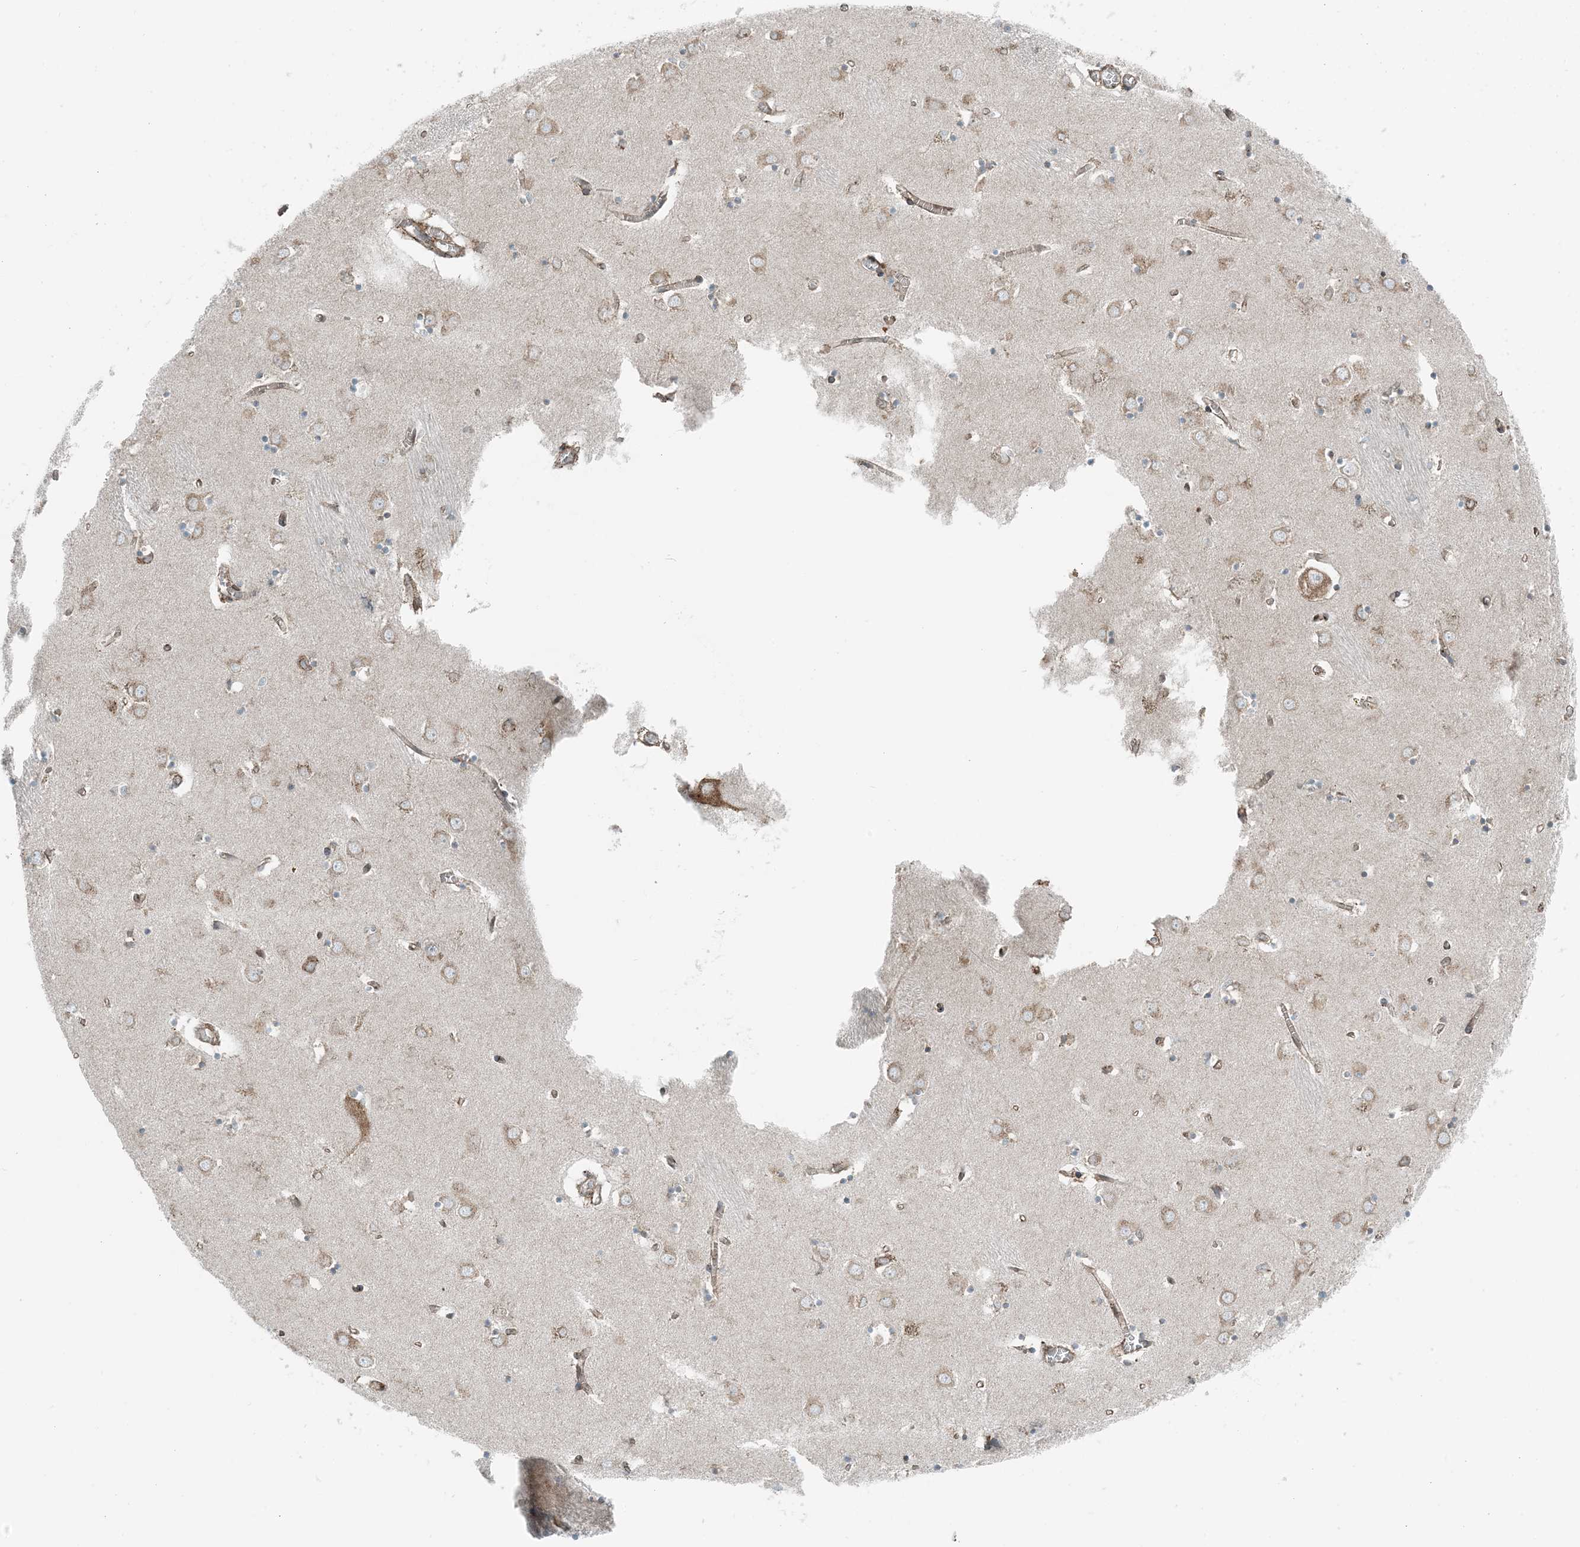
{"staining": {"intensity": "weak", "quantity": "<25%", "location": "cytoplasmic/membranous"}, "tissue": "caudate", "cell_type": "Glial cells", "image_type": "normal", "snomed": [{"axis": "morphology", "description": "Normal tissue, NOS"}, {"axis": "topography", "description": "Lateral ventricle wall"}], "caption": "Protein analysis of normal caudate shows no significant staining in glial cells.", "gene": "CERKL", "patient": {"sex": "male", "age": 70}}